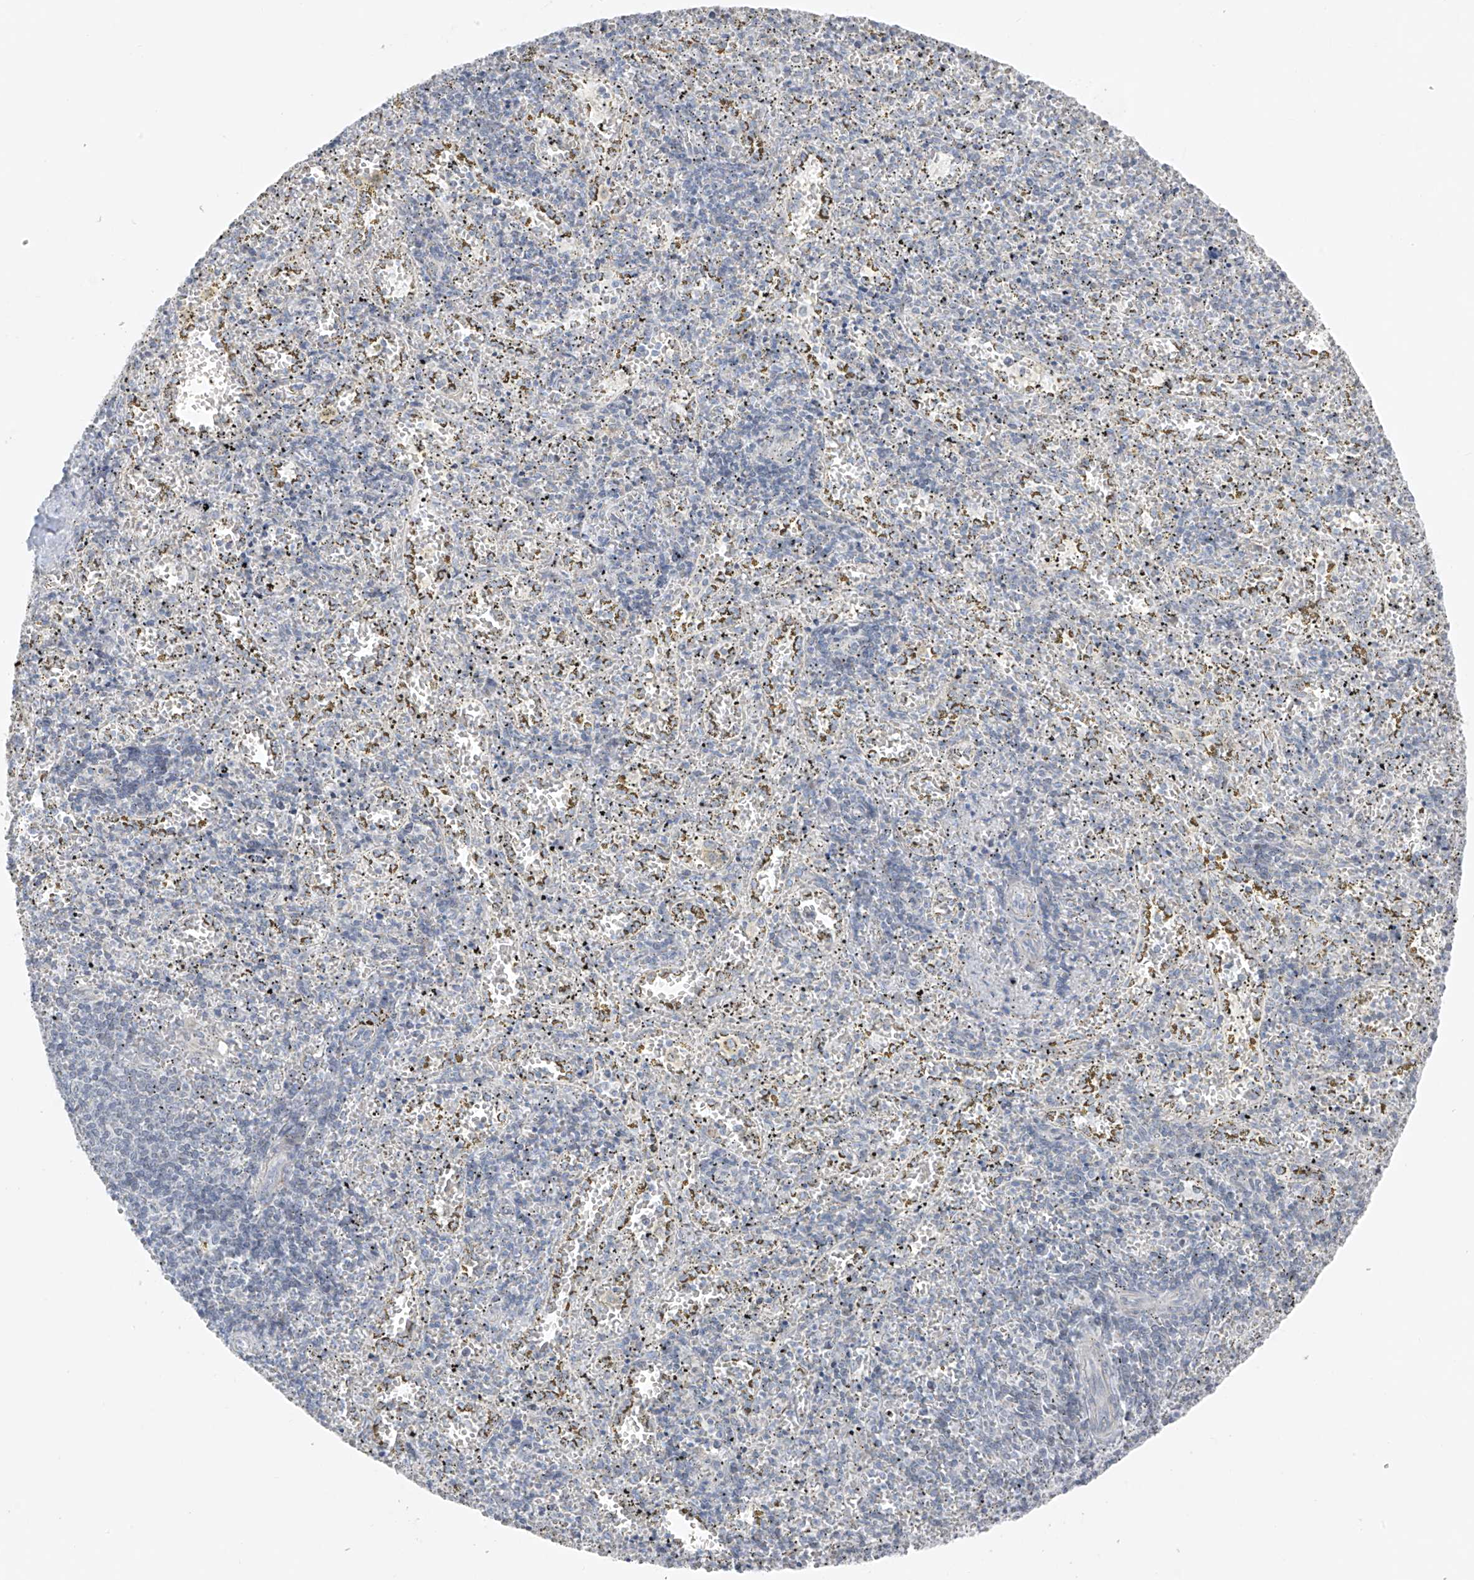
{"staining": {"intensity": "negative", "quantity": "none", "location": "none"}, "tissue": "spleen", "cell_type": "Cells in red pulp", "image_type": "normal", "snomed": [{"axis": "morphology", "description": "Normal tissue, NOS"}, {"axis": "topography", "description": "Spleen"}], "caption": "The IHC micrograph has no significant positivity in cells in red pulp of spleen.", "gene": "DYRK1B", "patient": {"sex": "male", "age": 11}}